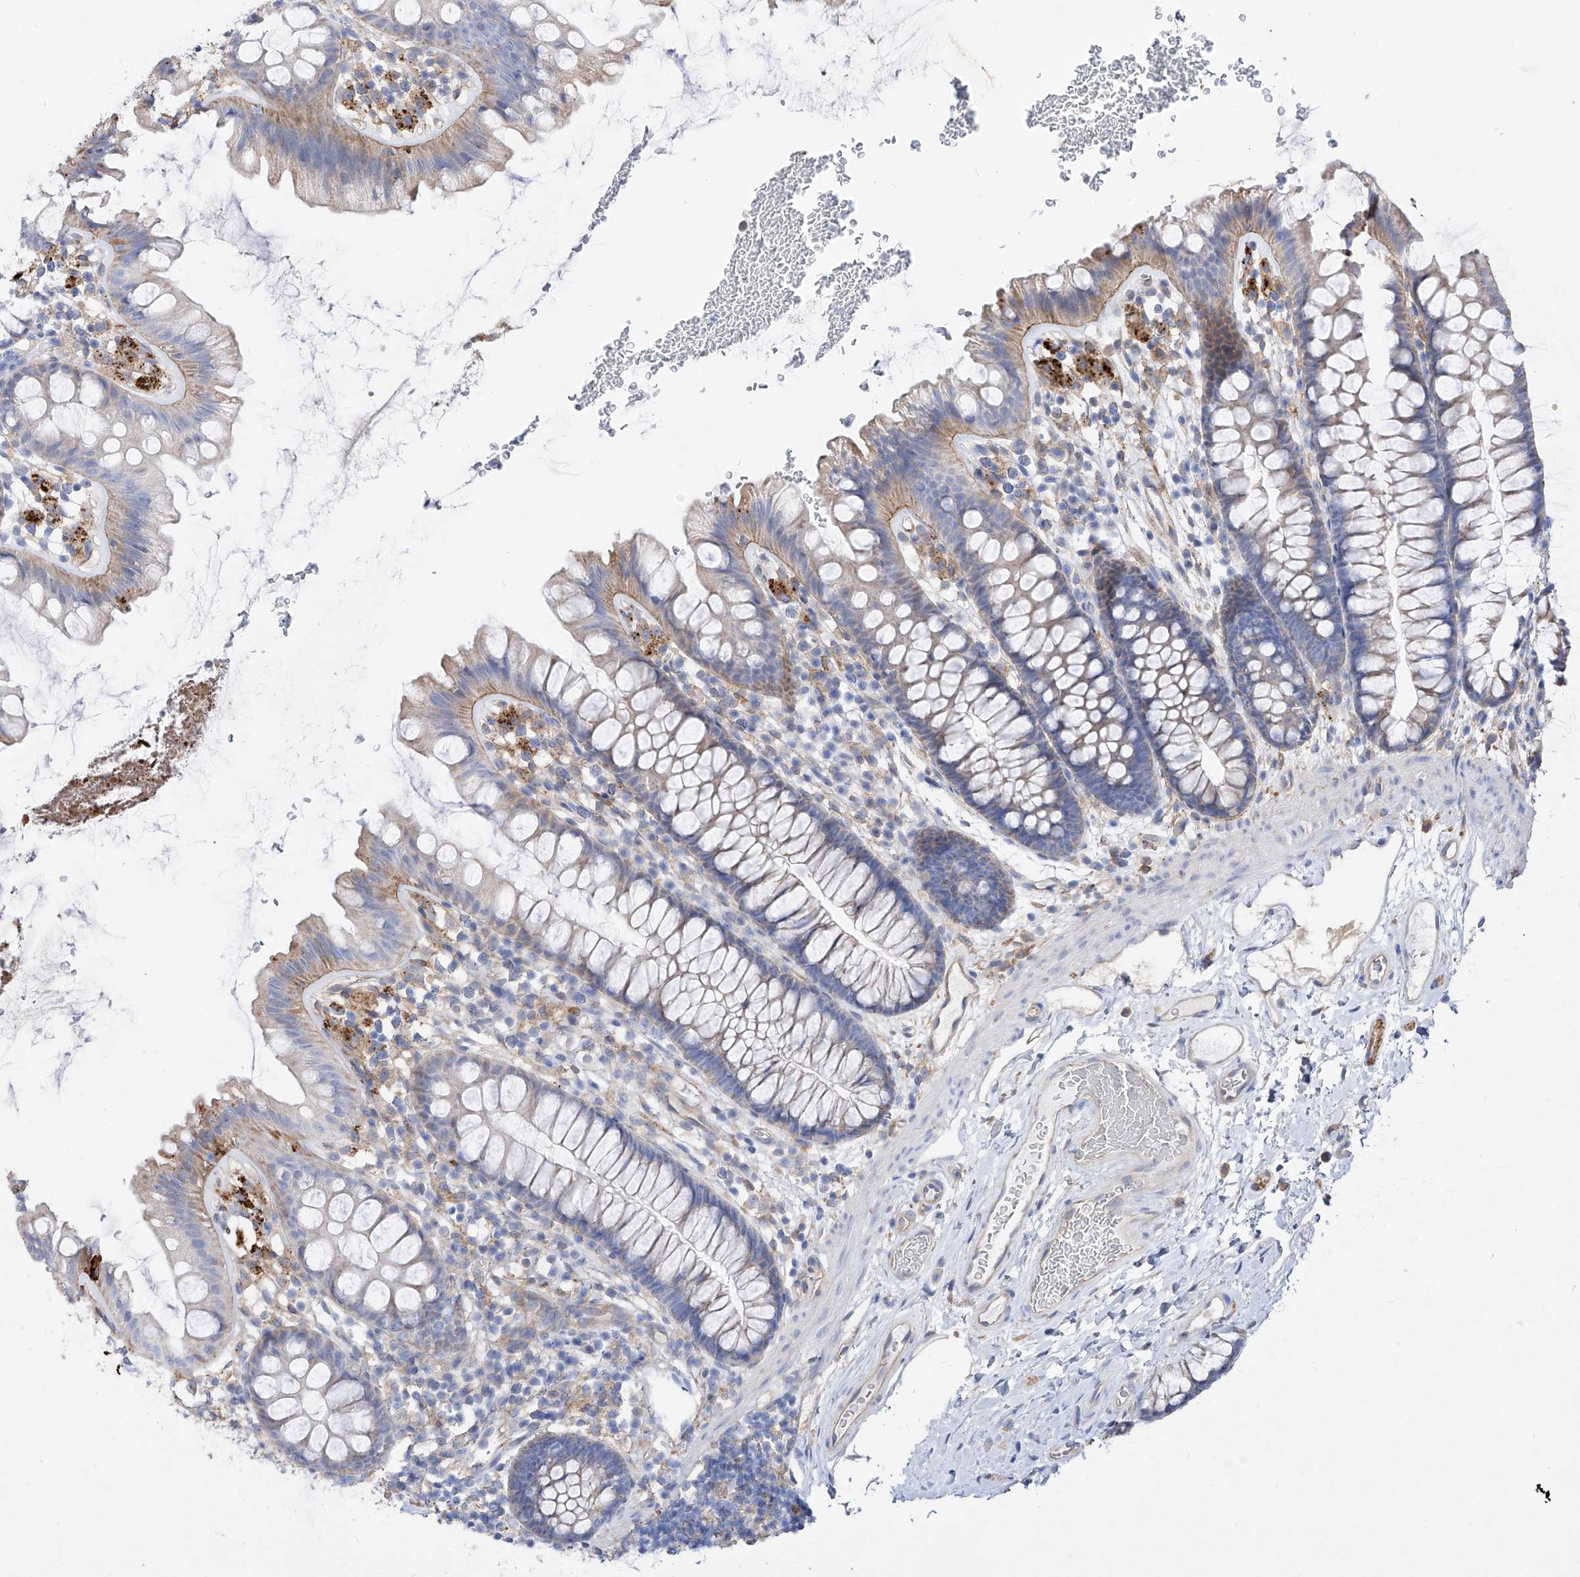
{"staining": {"intensity": "weak", "quantity": "25%-75%", "location": "cytoplasmic/membranous"}, "tissue": "colon", "cell_type": "Endothelial cells", "image_type": "normal", "snomed": [{"axis": "morphology", "description": "Normal tissue, NOS"}, {"axis": "topography", "description": "Colon"}], "caption": "Immunohistochemistry (IHC) of normal human colon reveals low levels of weak cytoplasmic/membranous expression in approximately 25%-75% of endothelial cells.", "gene": "ZNF653", "patient": {"sex": "female", "age": 62}}